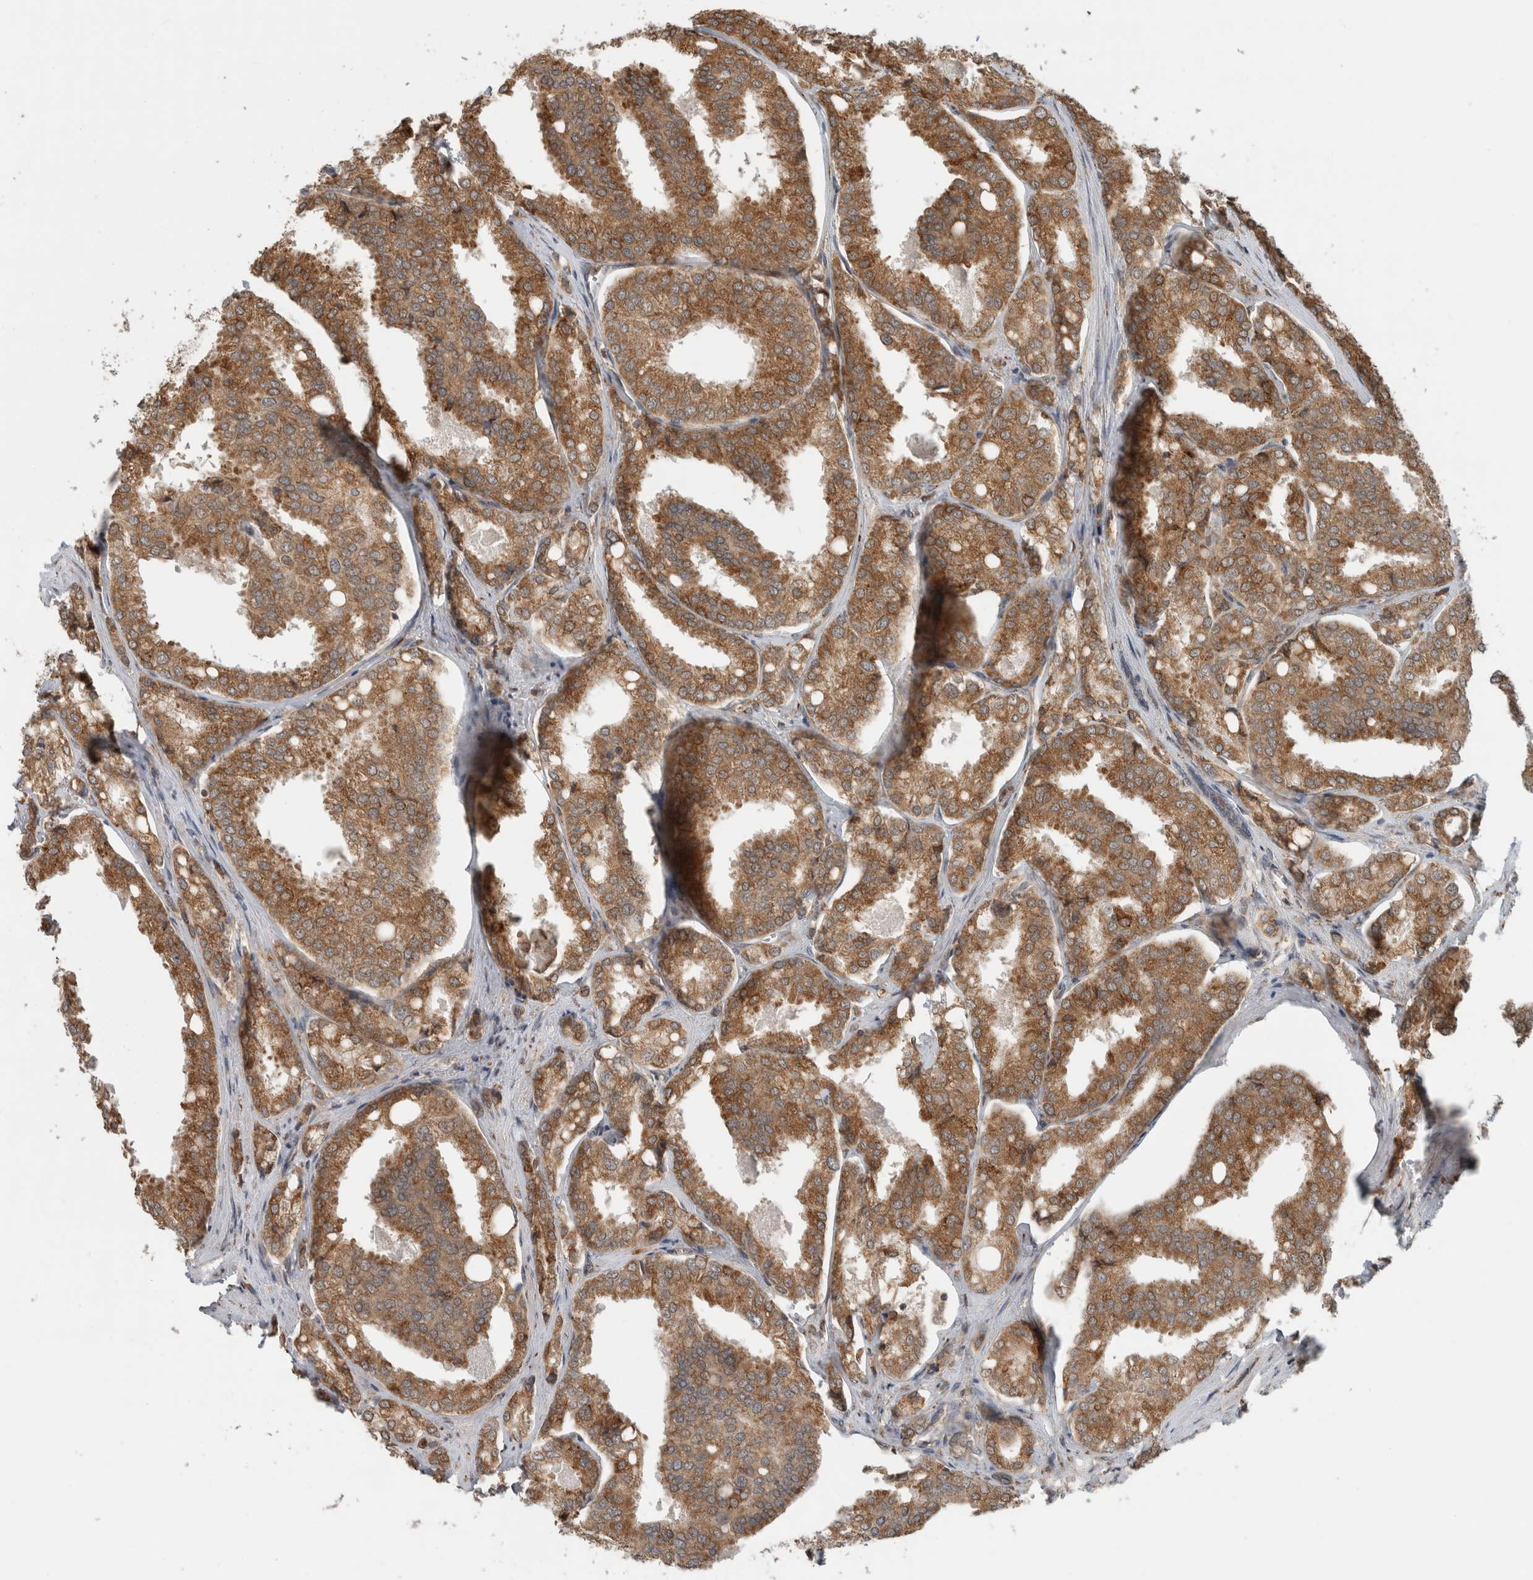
{"staining": {"intensity": "moderate", "quantity": ">75%", "location": "cytoplasmic/membranous"}, "tissue": "prostate cancer", "cell_type": "Tumor cells", "image_type": "cancer", "snomed": [{"axis": "morphology", "description": "Adenocarcinoma, High grade"}, {"axis": "topography", "description": "Prostate"}], "caption": "This is a histology image of IHC staining of prostate cancer (high-grade adenocarcinoma), which shows moderate expression in the cytoplasmic/membranous of tumor cells.", "gene": "MS4A7", "patient": {"sex": "male", "age": 50}}